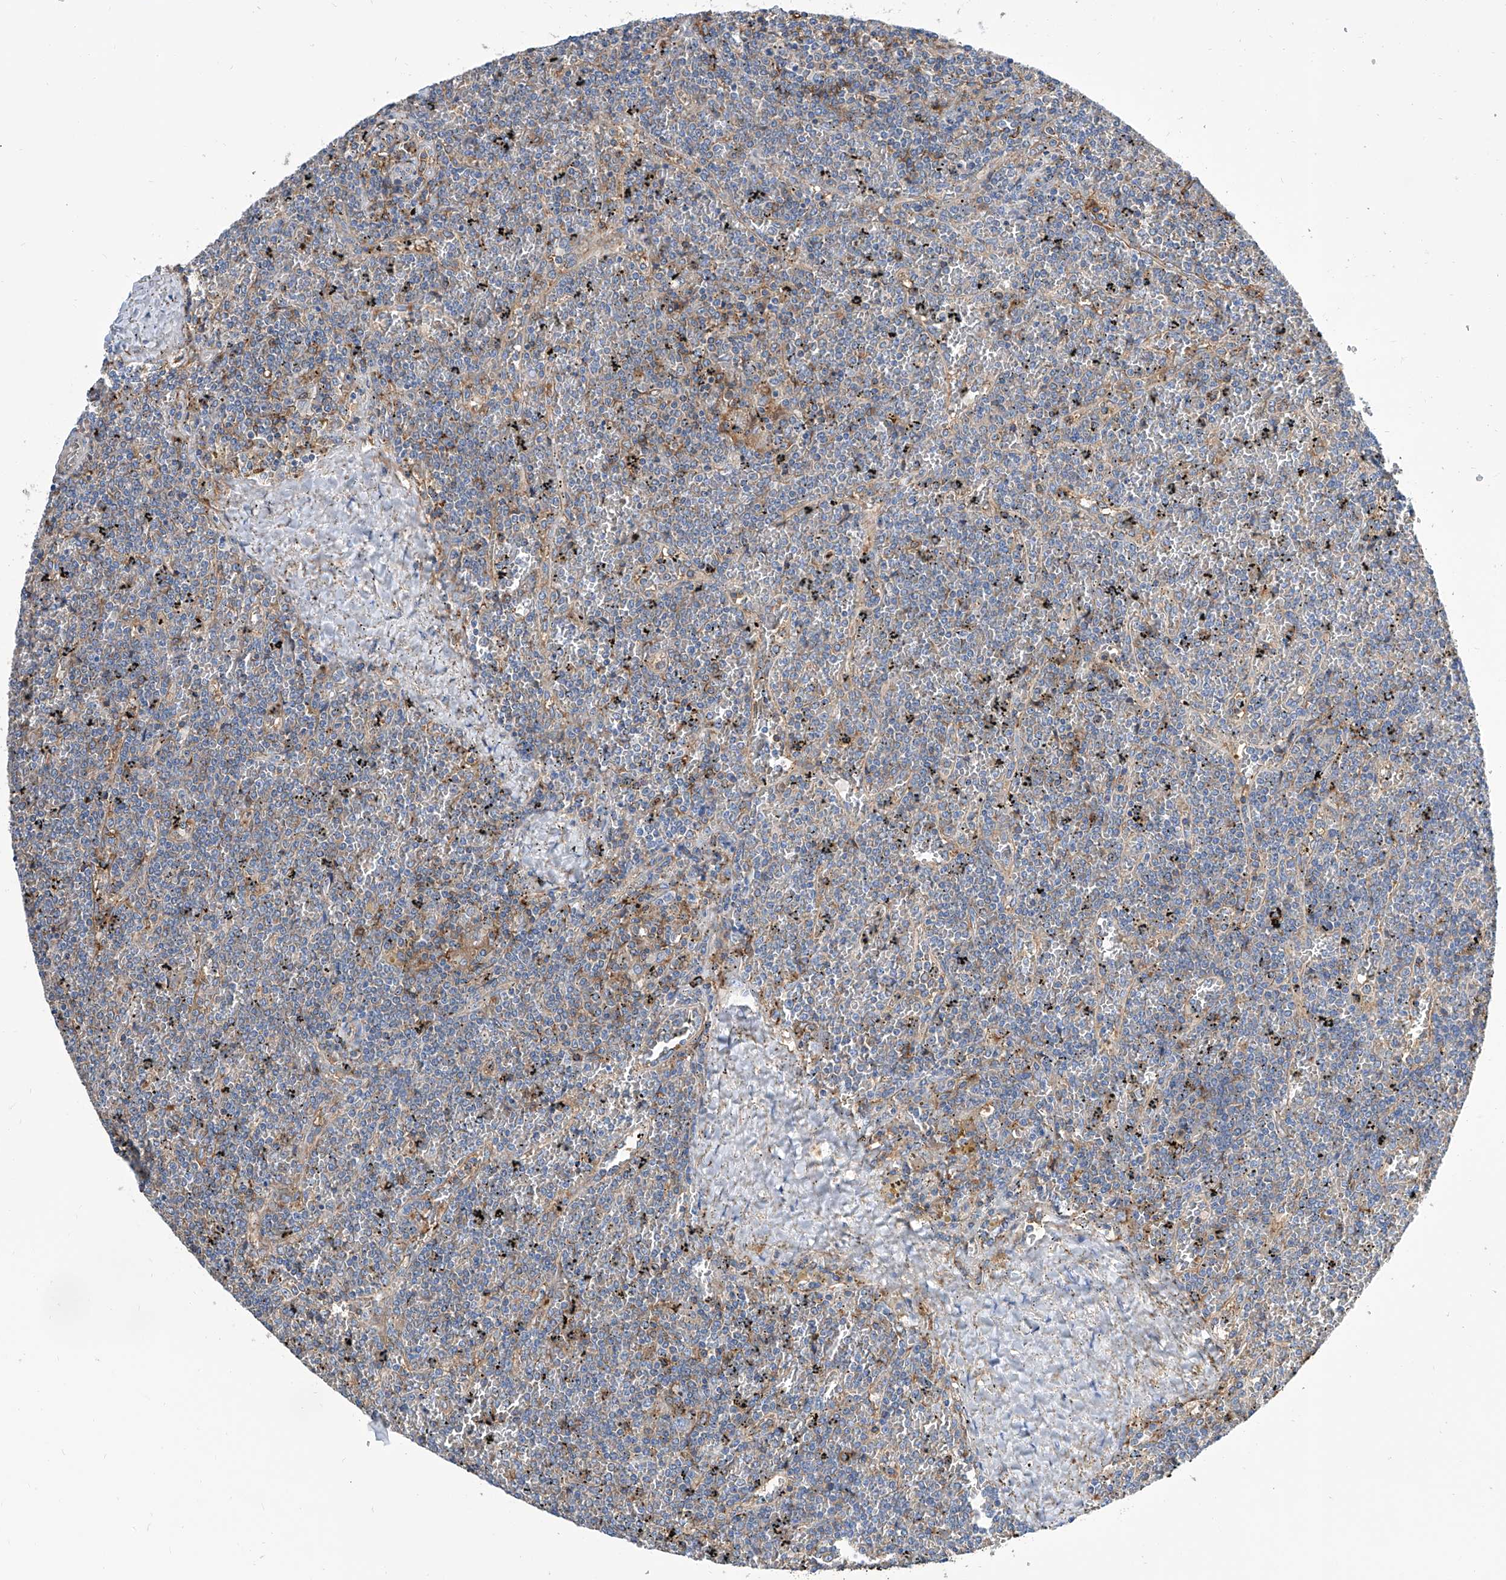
{"staining": {"intensity": "negative", "quantity": "none", "location": "none"}, "tissue": "lymphoma", "cell_type": "Tumor cells", "image_type": "cancer", "snomed": [{"axis": "morphology", "description": "Malignant lymphoma, non-Hodgkin's type, Low grade"}, {"axis": "topography", "description": "Spleen"}], "caption": "Histopathology image shows no protein expression in tumor cells of lymphoma tissue. Nuclei are stained in blue.", "gene": "GPT", "patient": {"sex": "female", "age": 19}}